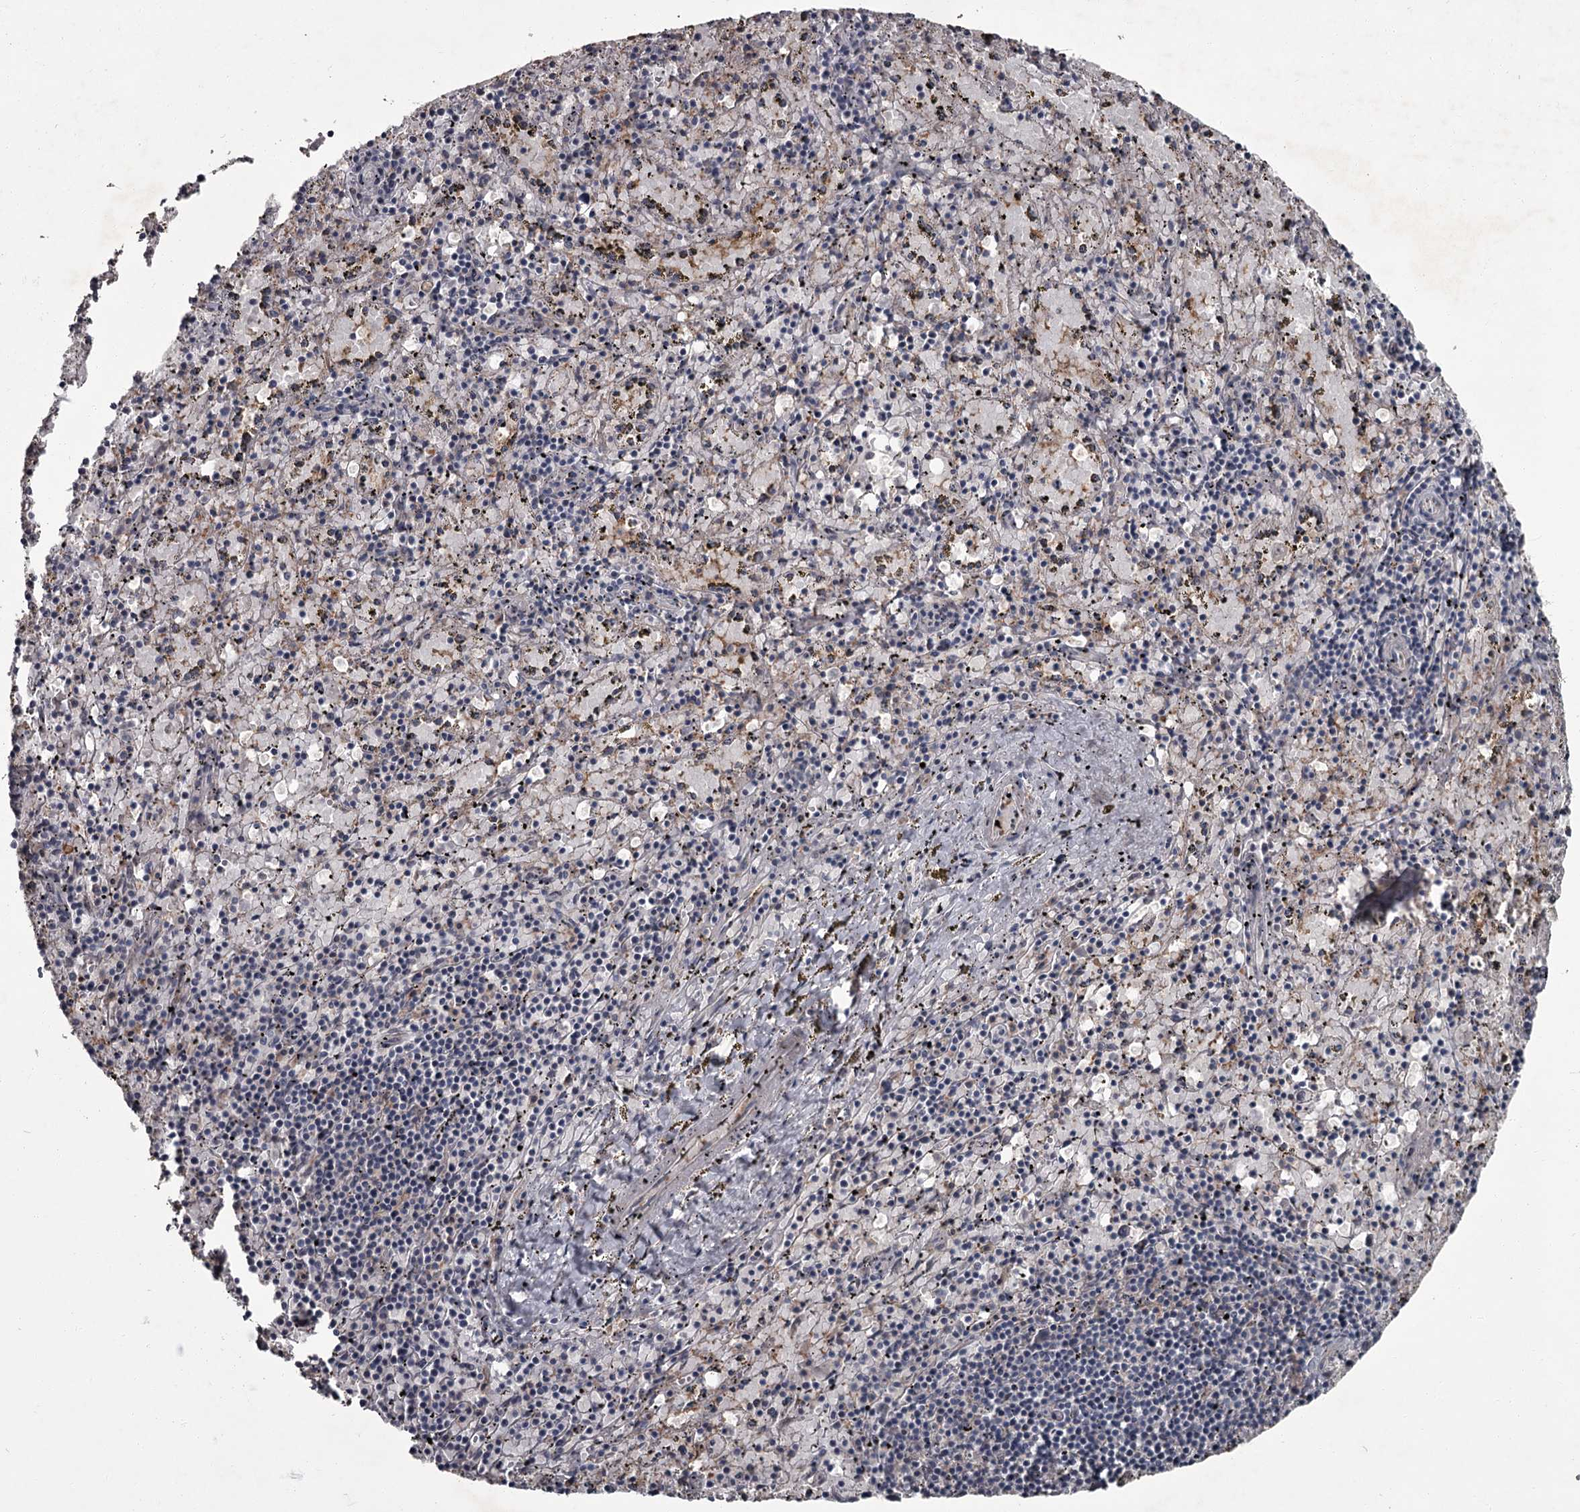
{"staining": {"intensity": "negative", "quantity": "none", "location": "none"}, "tissue": "spleen", "cell_type": "Cells in red pulp", "image_type": "normal", "snomed": [{"axis": "morphology", "description": "Normal tissue, NOS"}, {"axis": "topography", "description": "Spleen"}], "caption": "DAB immunohistochemical staining of normal human spleen displays no significant expression in cells in red pulp. The staining is performed using DAB (3,3'-diaminobenzidine) brown chromogen with nuclei counter-stained in using hematoxylin.", "gene": "FLVCR2", "patient": {"sex": "male", "age": 11}}